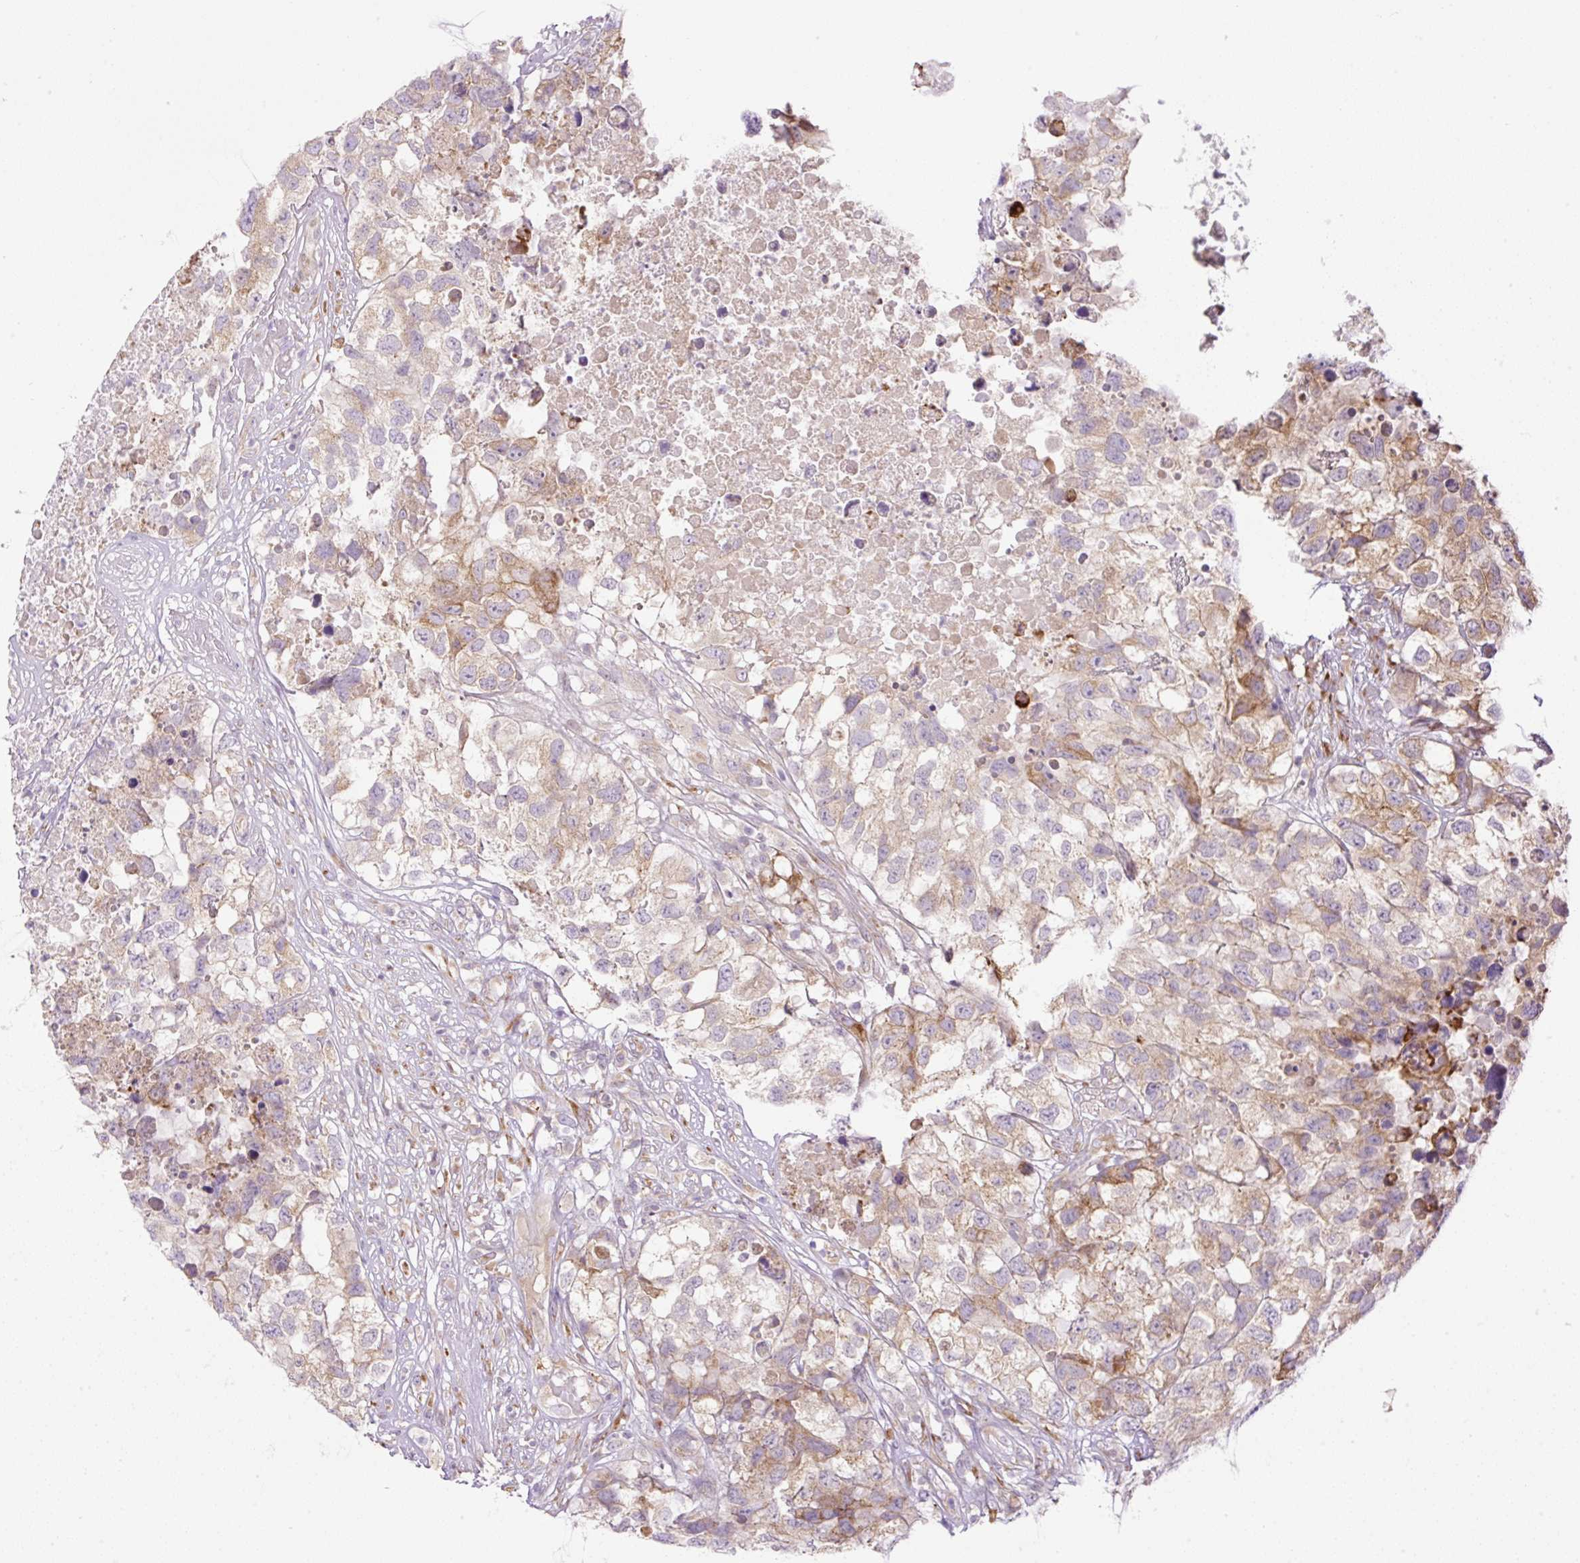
{"staining": {"intensity": "weak", "quantity": ">75%", "location": "cytoplasmic/membranous"}, "tissue": "testis cancer", "cell_type": "Tumor cells", "image_type": "cancer", "snomed": [{"axis": "morphology", "description": "Carcinoma, Embryonal, NOS"}, {"axis": "topography", "description": "Testis"}], "caption": "A brown stain labels weak cytoplasmic/membranous expression of a protein in human testis cancer tumor cells.", "gene": "POFUT1", "patient": {"sex": "male", "age": 83}}